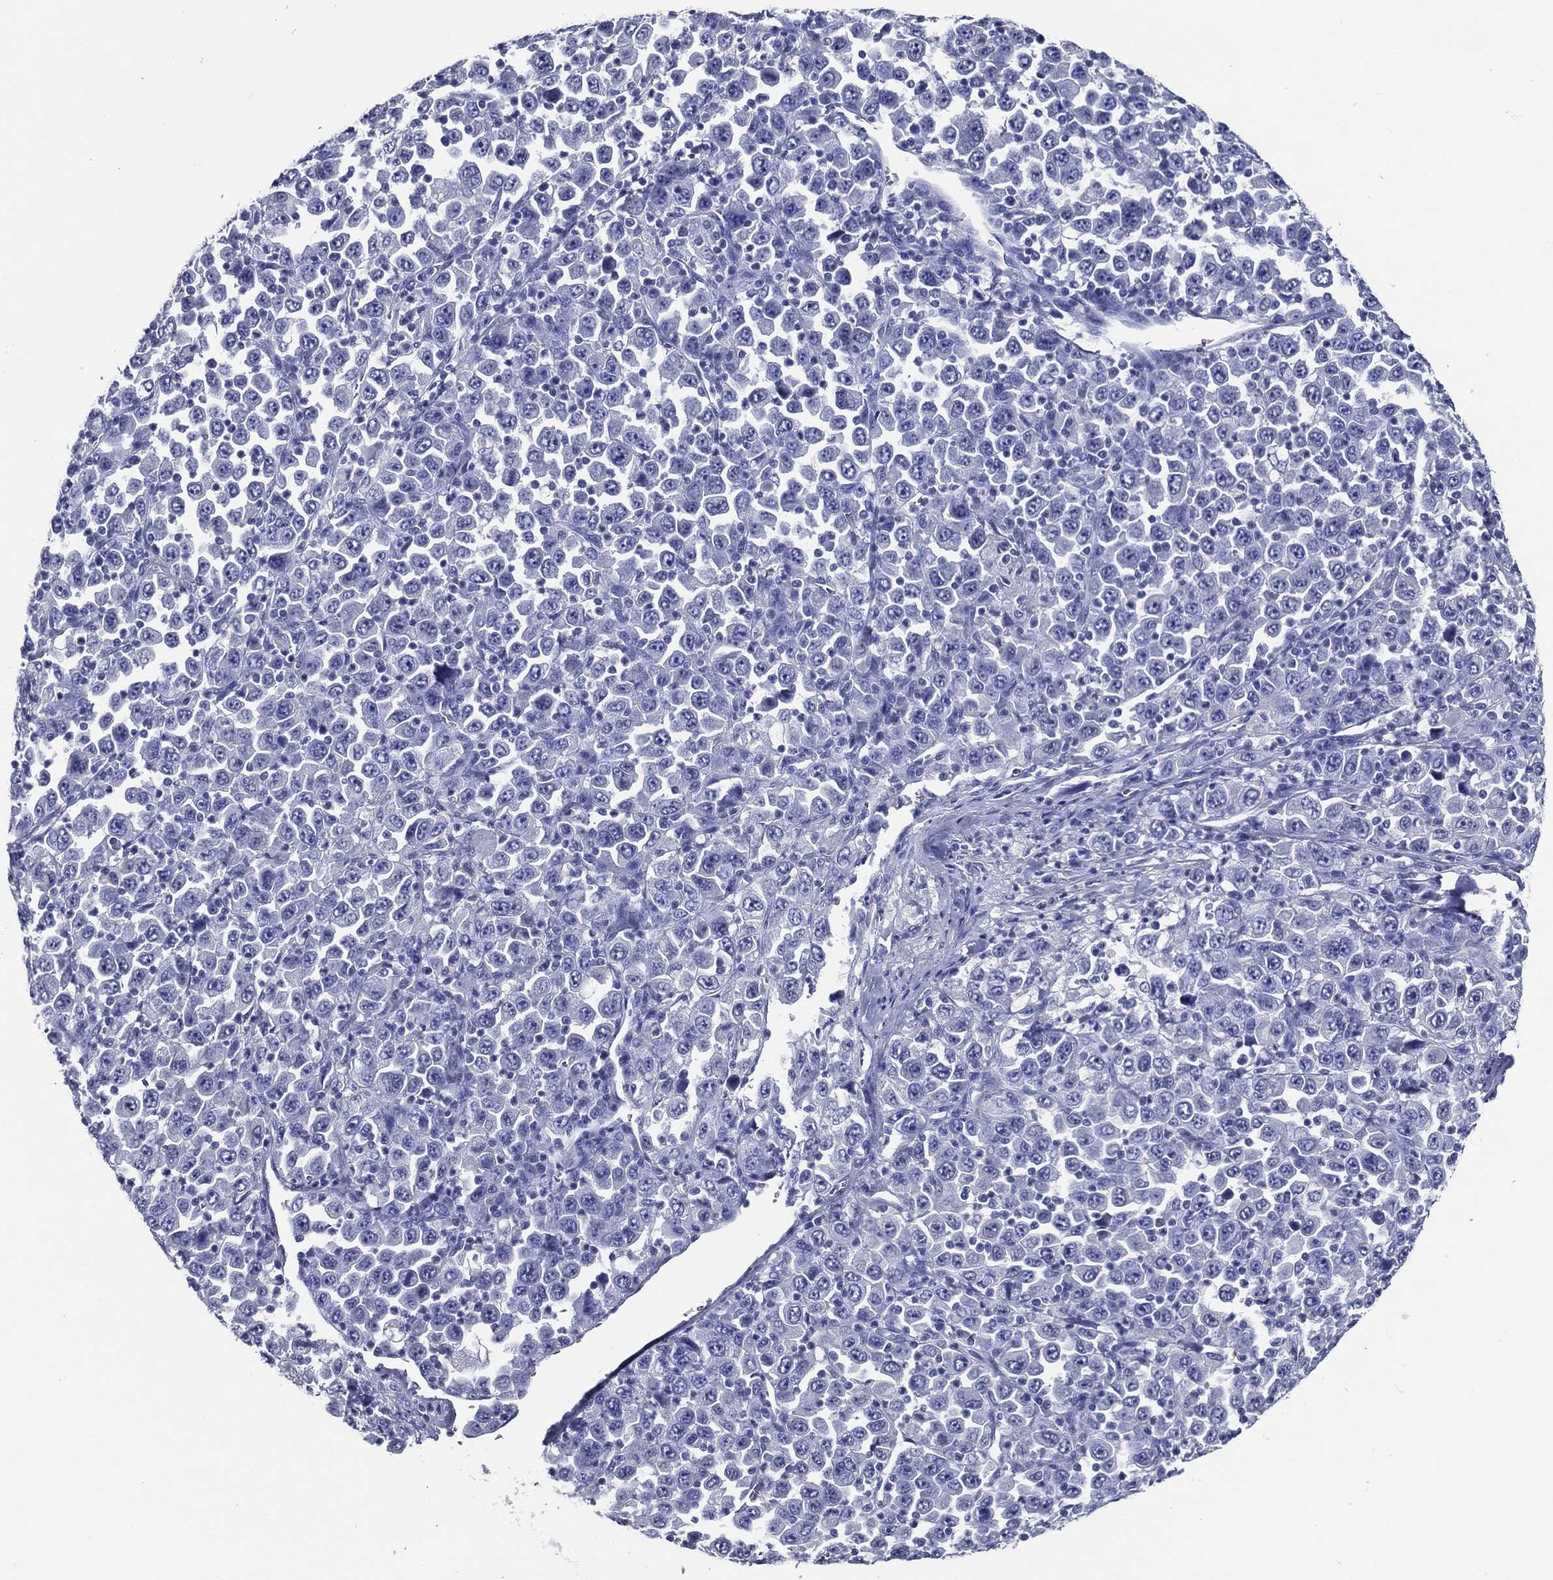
{"staining": {"intensity": "negative", "quantity": "none", "location": "none"}, "tissue": "stomach cancer", "cell_type": "Tumor cells", "image_type": "cancer", "snomed": [{"axis": "morphology", "description": "Normal tissue, NOS"}, {"axis": "morphology", "description": "Adenocarcinoma, NOS"}, {"axis": "topography", "description": "Stomach, upper"}, {"axis": "topography", "description": "Stomach"}], "caption": "A micrograph of stomach cancer stained for a protein shows no brown staining in tumor cells. (Immunohistochemistry, brightfield microscopy, high magnification).", "gene": "ACE2", "patient": {"sex": "male", "age": 59}}